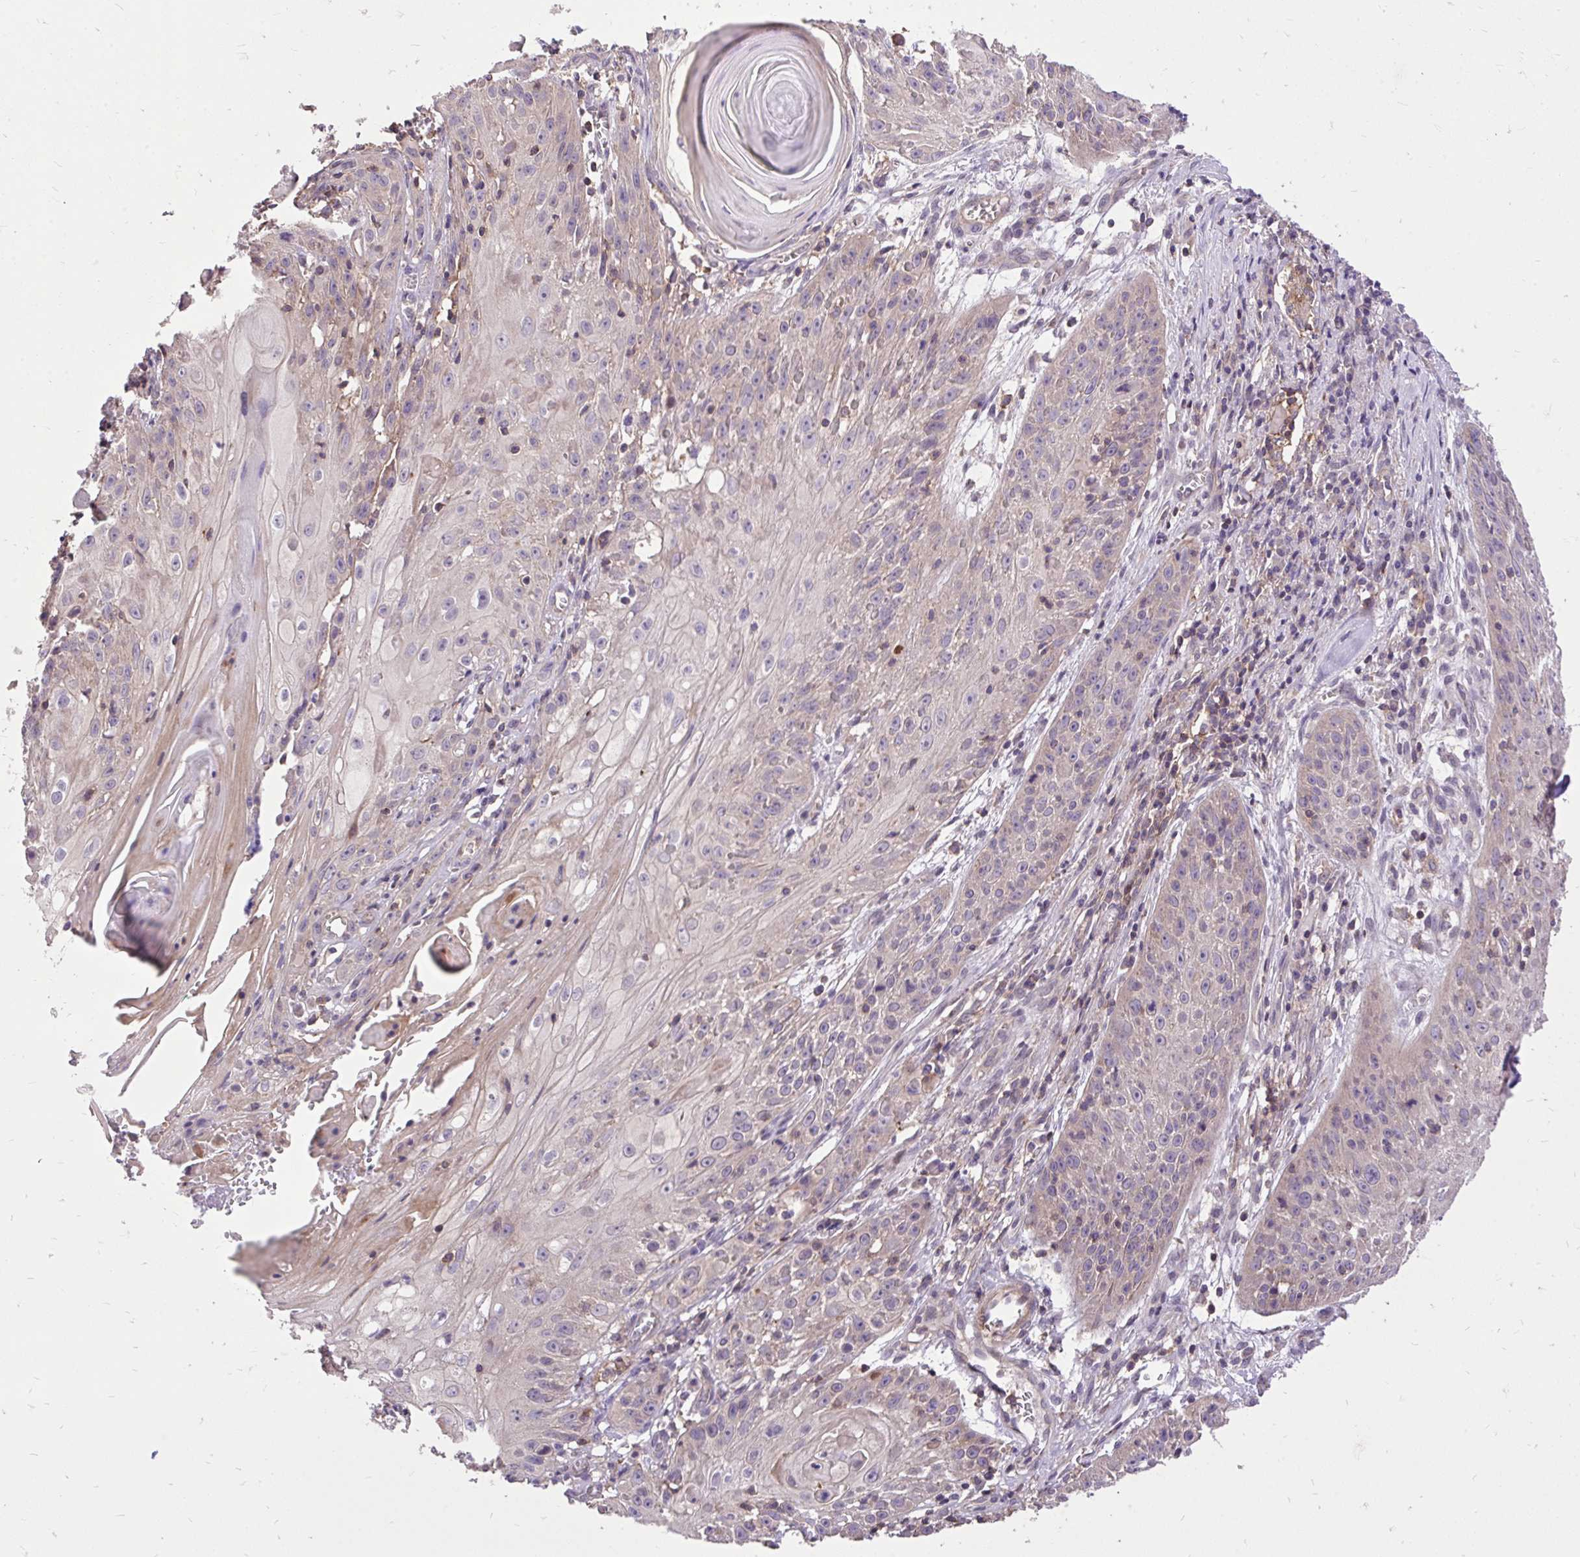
{"staining": {"intensity": "negative", "quantity": "none", "location": "none"}, "tissue": "skin cancer", "cell_type": "Tumor cells", "image_type": "cancer", "snomed": [{"axis": "morphology", "description": "Squamous cell carcinoma, NOS"}, {"axis": "topography", "description": "Skin"}, {"axis": "topography", "description": "Vulva"}], "caption": "Skin cancer (squamous cell carcinoma) stained for a protein using IHC exhibits no staining tumor cells.", "gene": "IGFL2", "patient": {"sex": "female", "age": 76}}